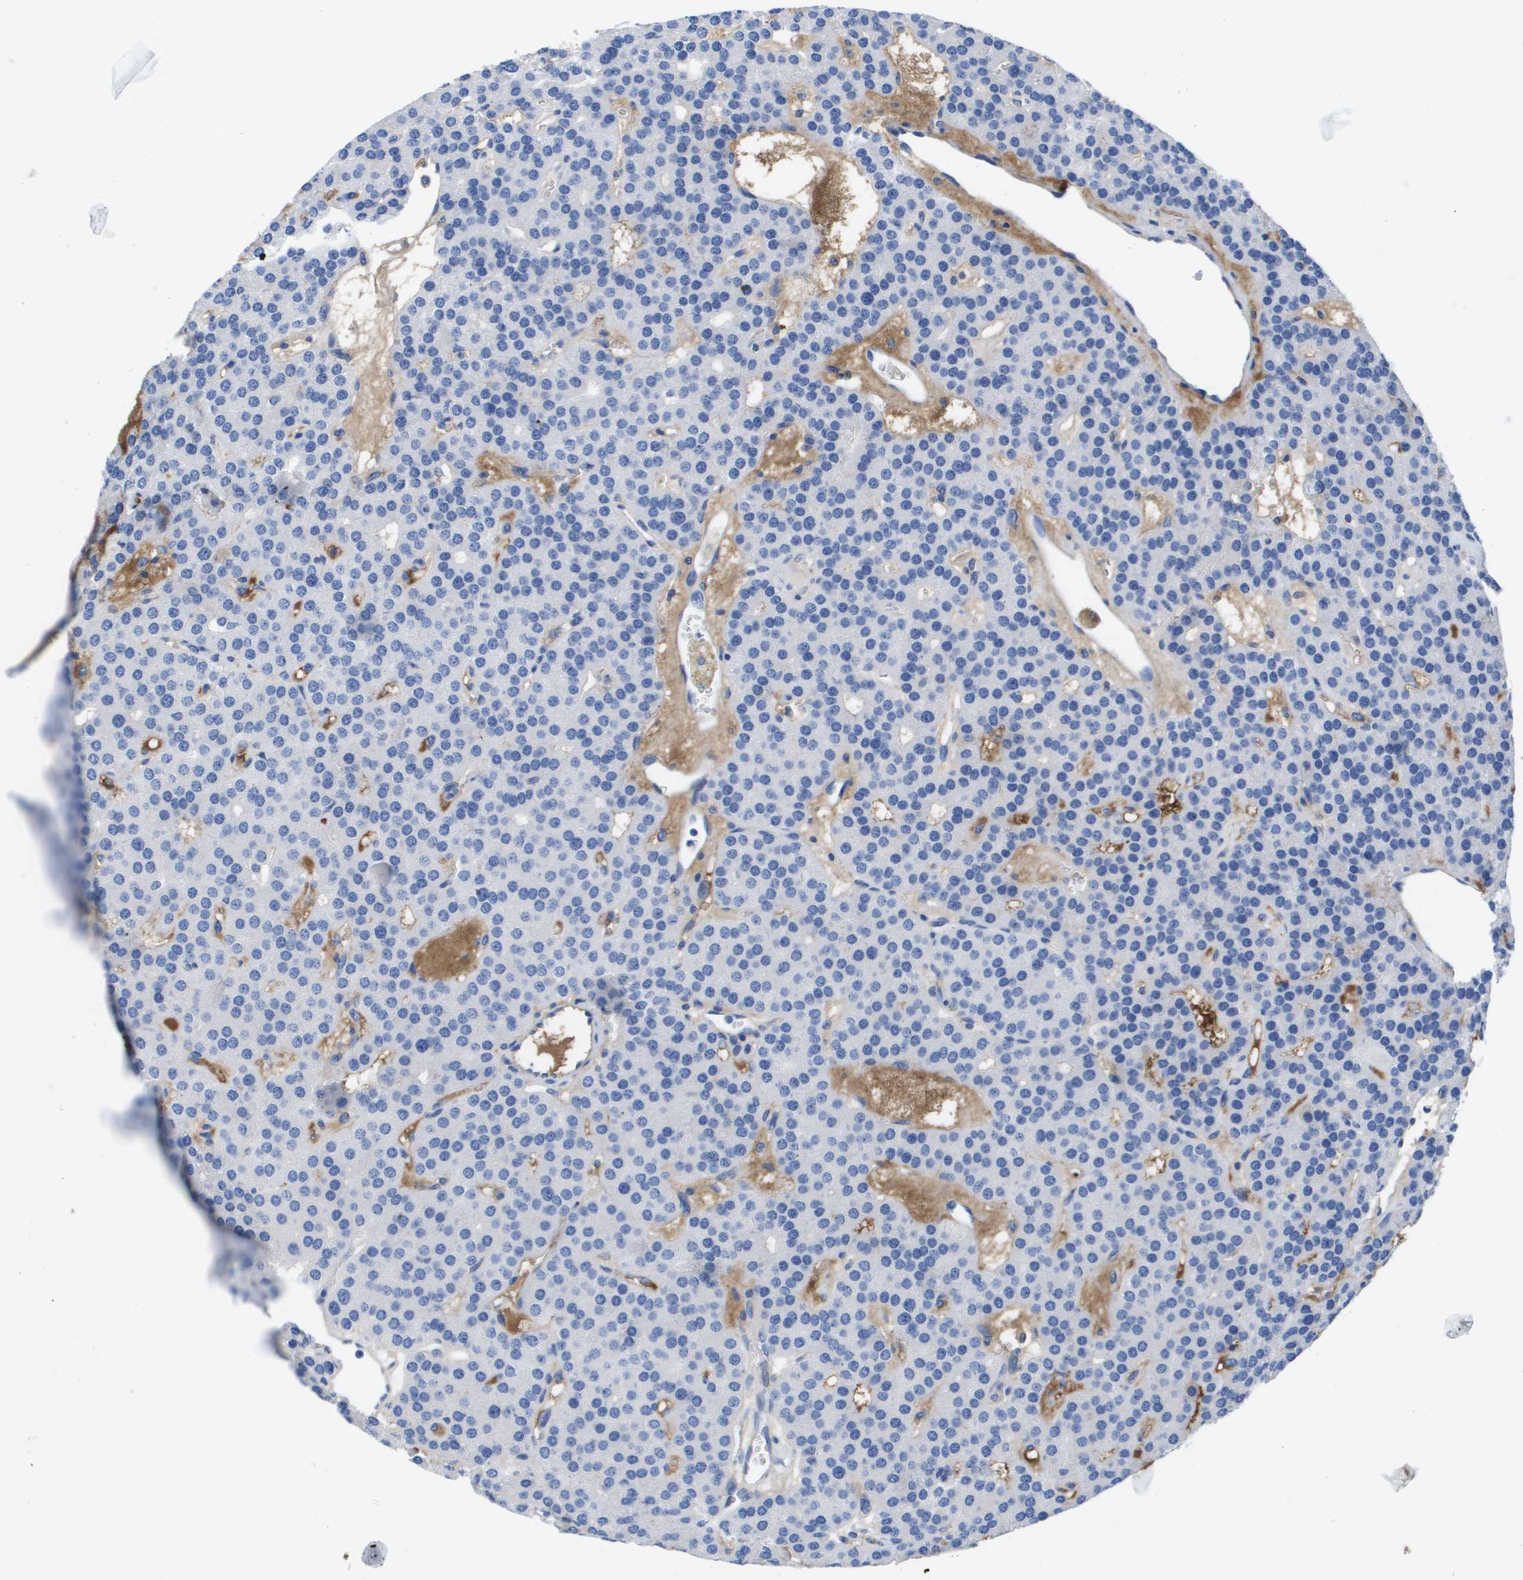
{"staining": {"intensity": "negative", "quantity": "none", "location": "none"}, "tissue": "parathyroid gland", "cell_type": "Glandular cells", "image_type": "normal", "snomed": [{"axis": "morphology", "description": "Normal tissue, NOS"}, {"axis": "morphology", "description": "Adenoma, NOS"}, {"axis": "topography", "description": "Parathyroid gland"}], "caption": "DAB immunohistochemical staining of normal parathyroid gland displays no significant expression in glandular cells. The staining was performed using DAB (3,3'-diaminobenzidine) to visualize the protein expression in brown, while the nuclei were stained in blue with hematoxylin (Magnification: 20x).", "gene": "APOA1", "patient": {"sex": "female", "age": 58}}